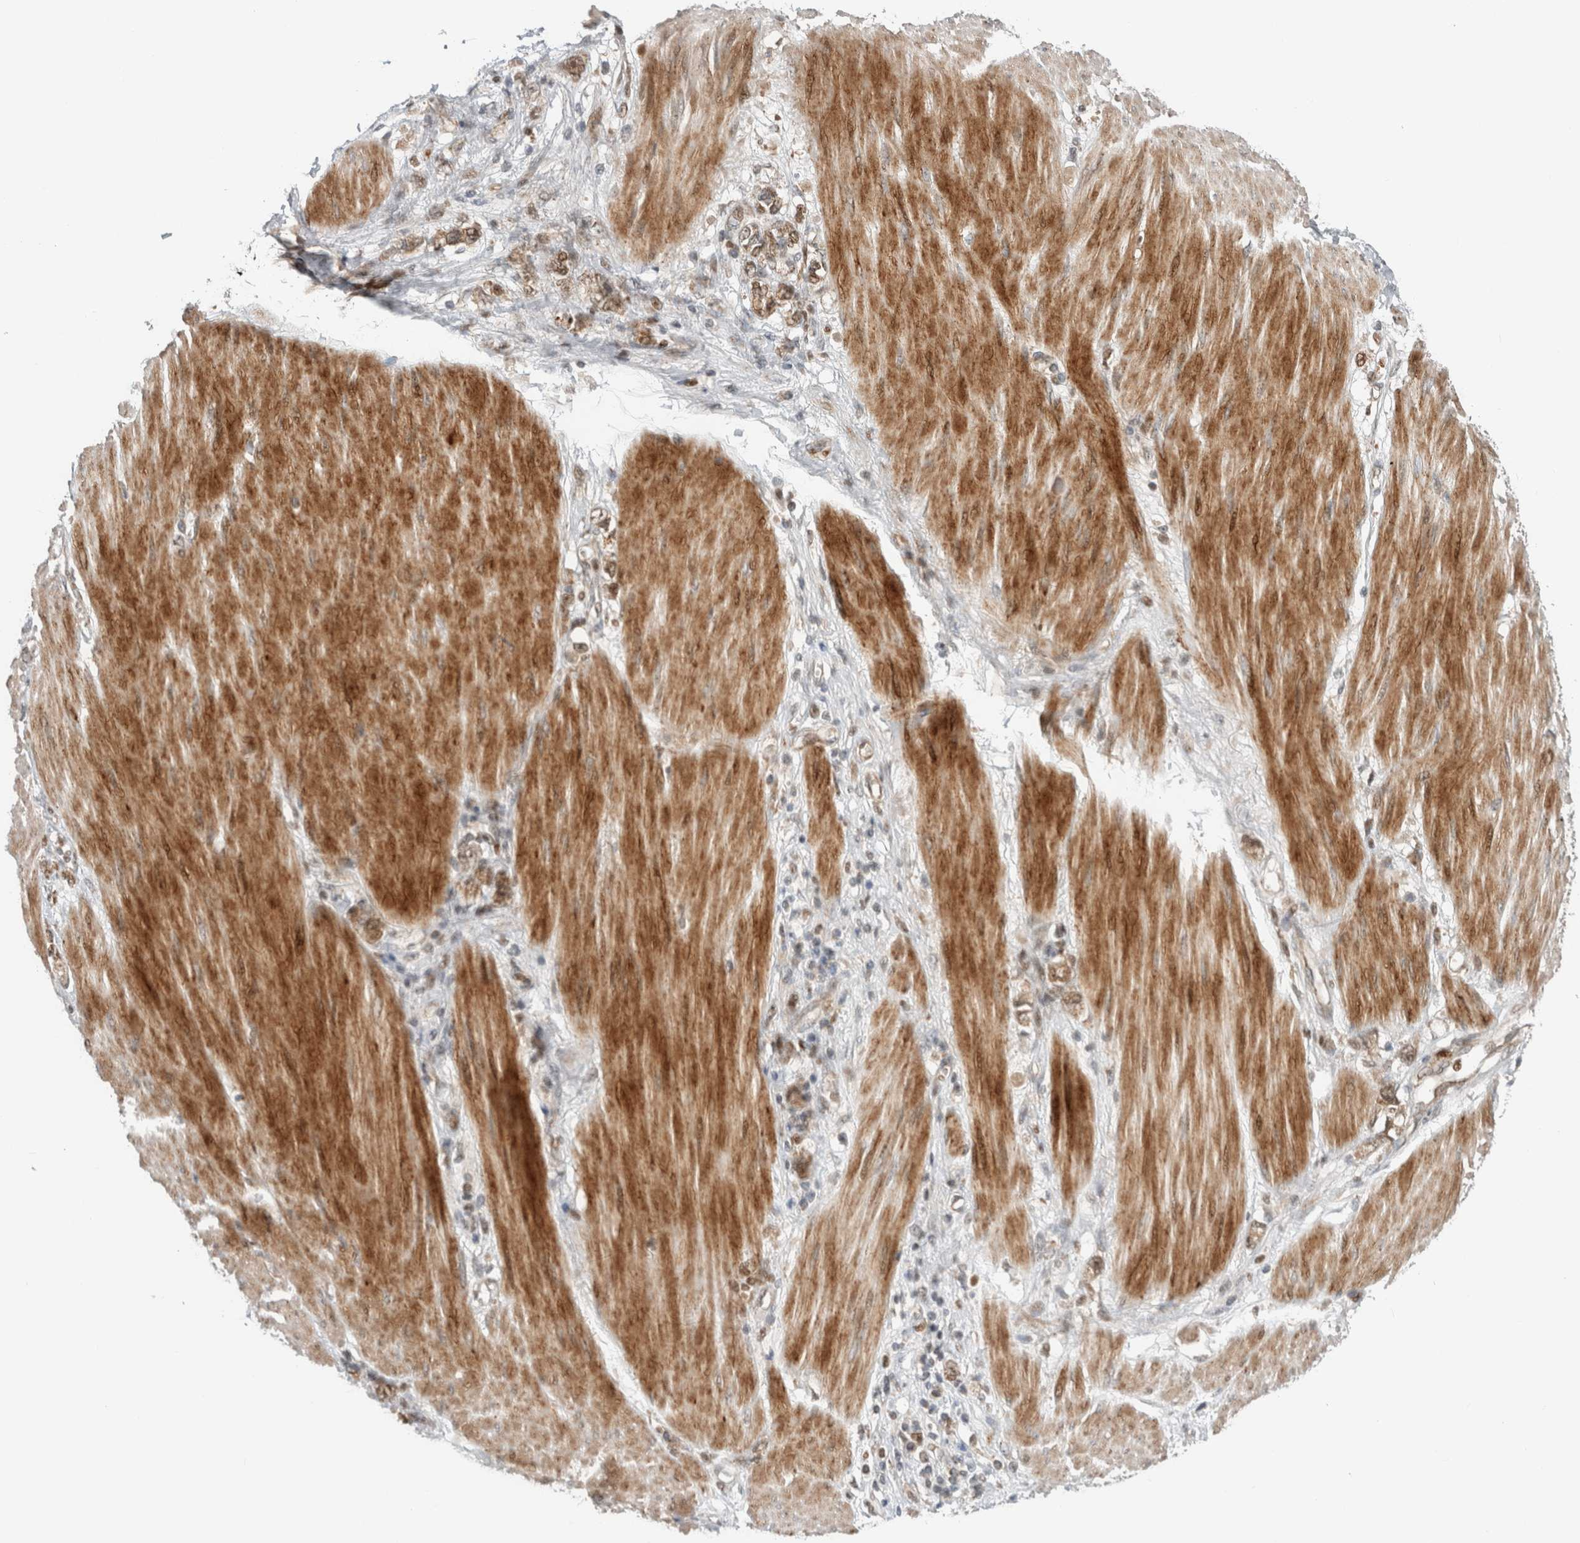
{"staining": {"intensity": "moderate", "quantity": ">75%", "location": "cytoplasmic/membranous,nuclear"}, "tissue": "stomach cancer", "cell_type": "Tumor cells", "image_type": "cancer", "snomed": [{"axis": "morphology", "description": "Adenocarcinoma, NOS"}, {"axis": "topography", "description": "Stomach"}], "caption": "The histopathology image exhibits staining of stomach cancer, revealing moderate cytoplasmic/membranous and nuclear protein staining (brown color) within tumor cells.", "gene": "INSRR", "patient": {"sex": "female", "age": 76}}